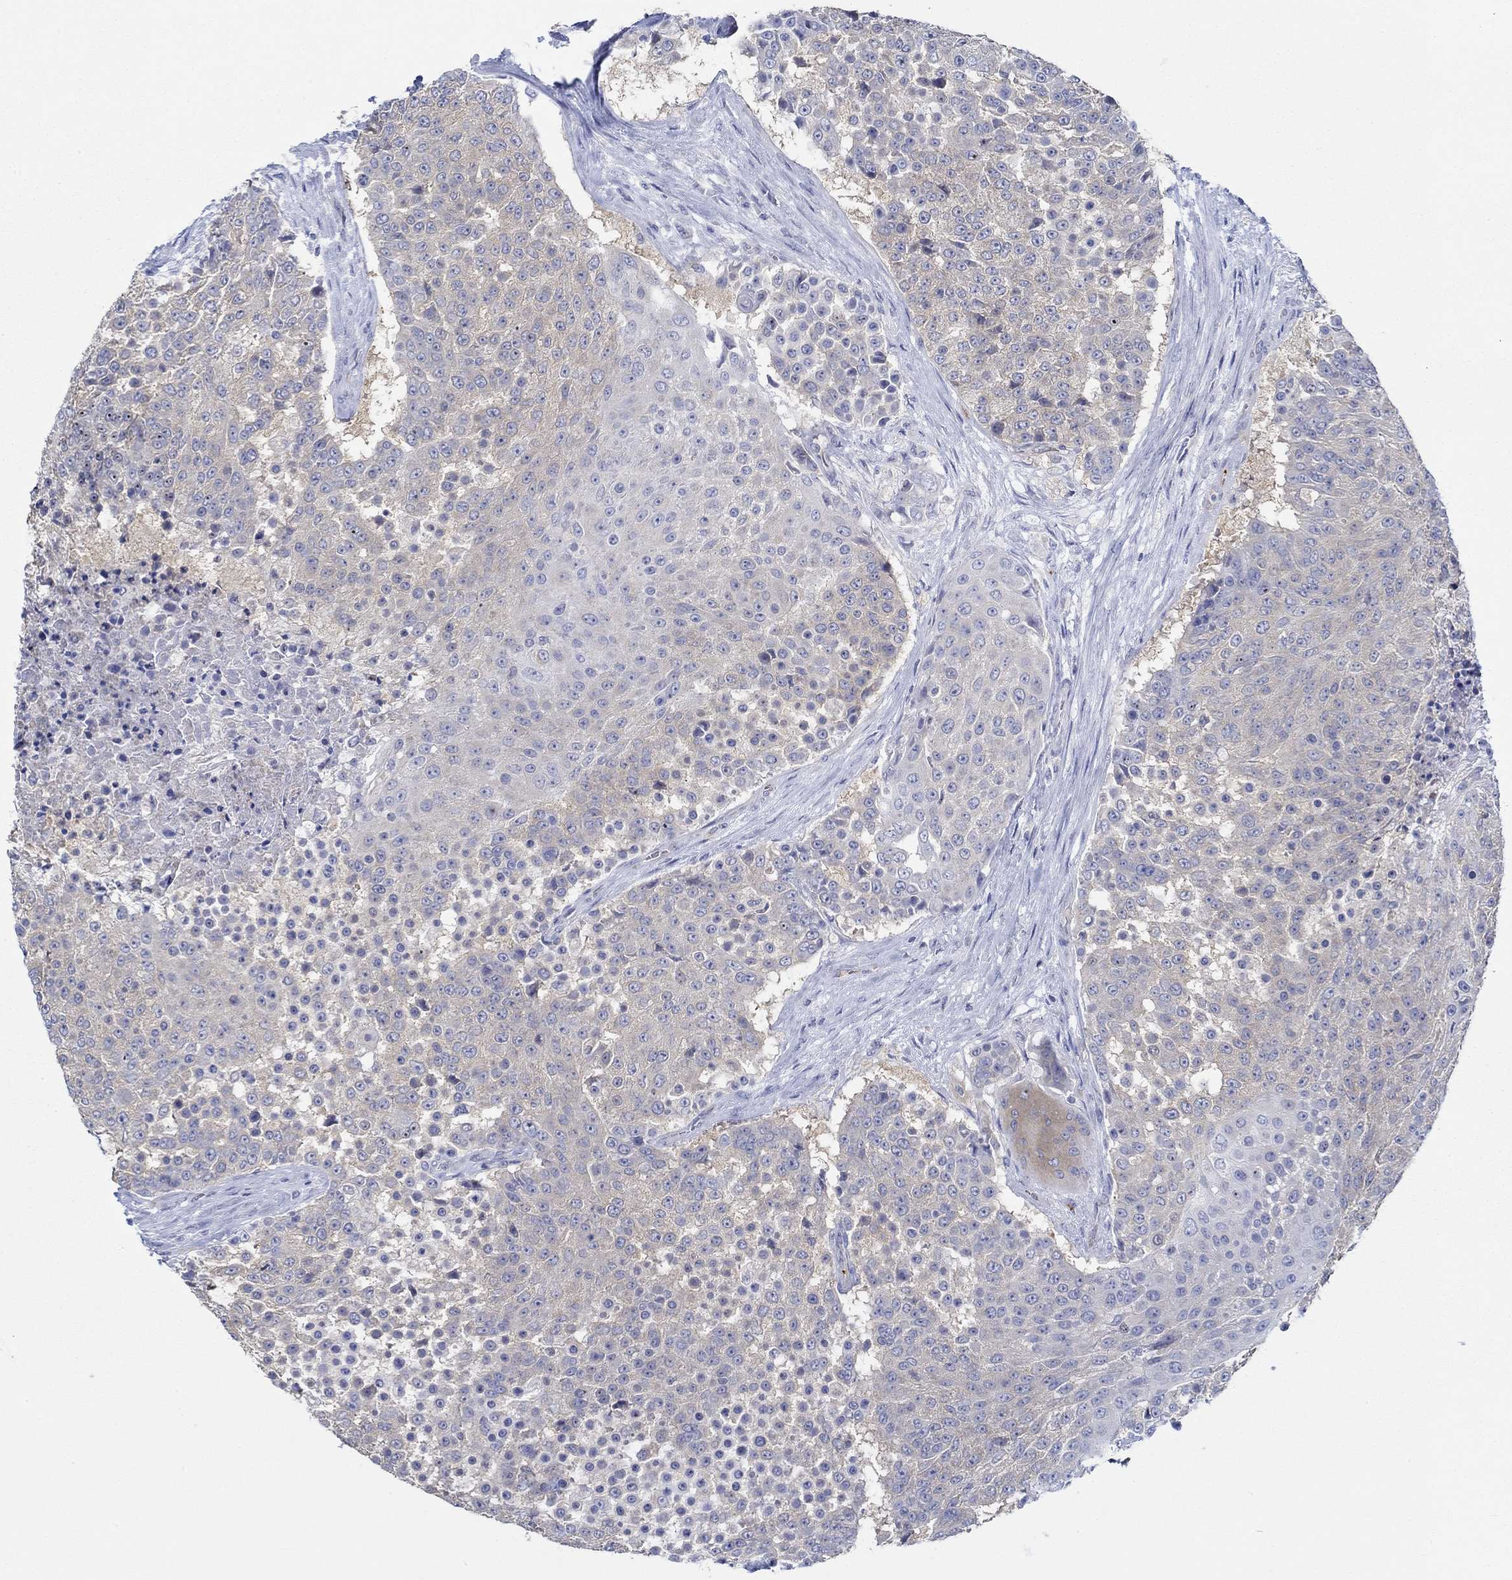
{"staining": {"intensity": "negative", "quantity": "none", "location": "none"}, "tissue": "urothelial cancer", "cell_type": "Tumor cells", "image_type": "cancer", "snomed": [{"axis": "morphology", "description": "Urothelial carcinoma, High grade"}, {"axis": "topography", "description": "Urinary bladder"}], "caption": "Tumor cells show no significant staining in urothelial cancer.", "gene": "SLC27A3", "patient": {"sex": "female", "age": 63}}